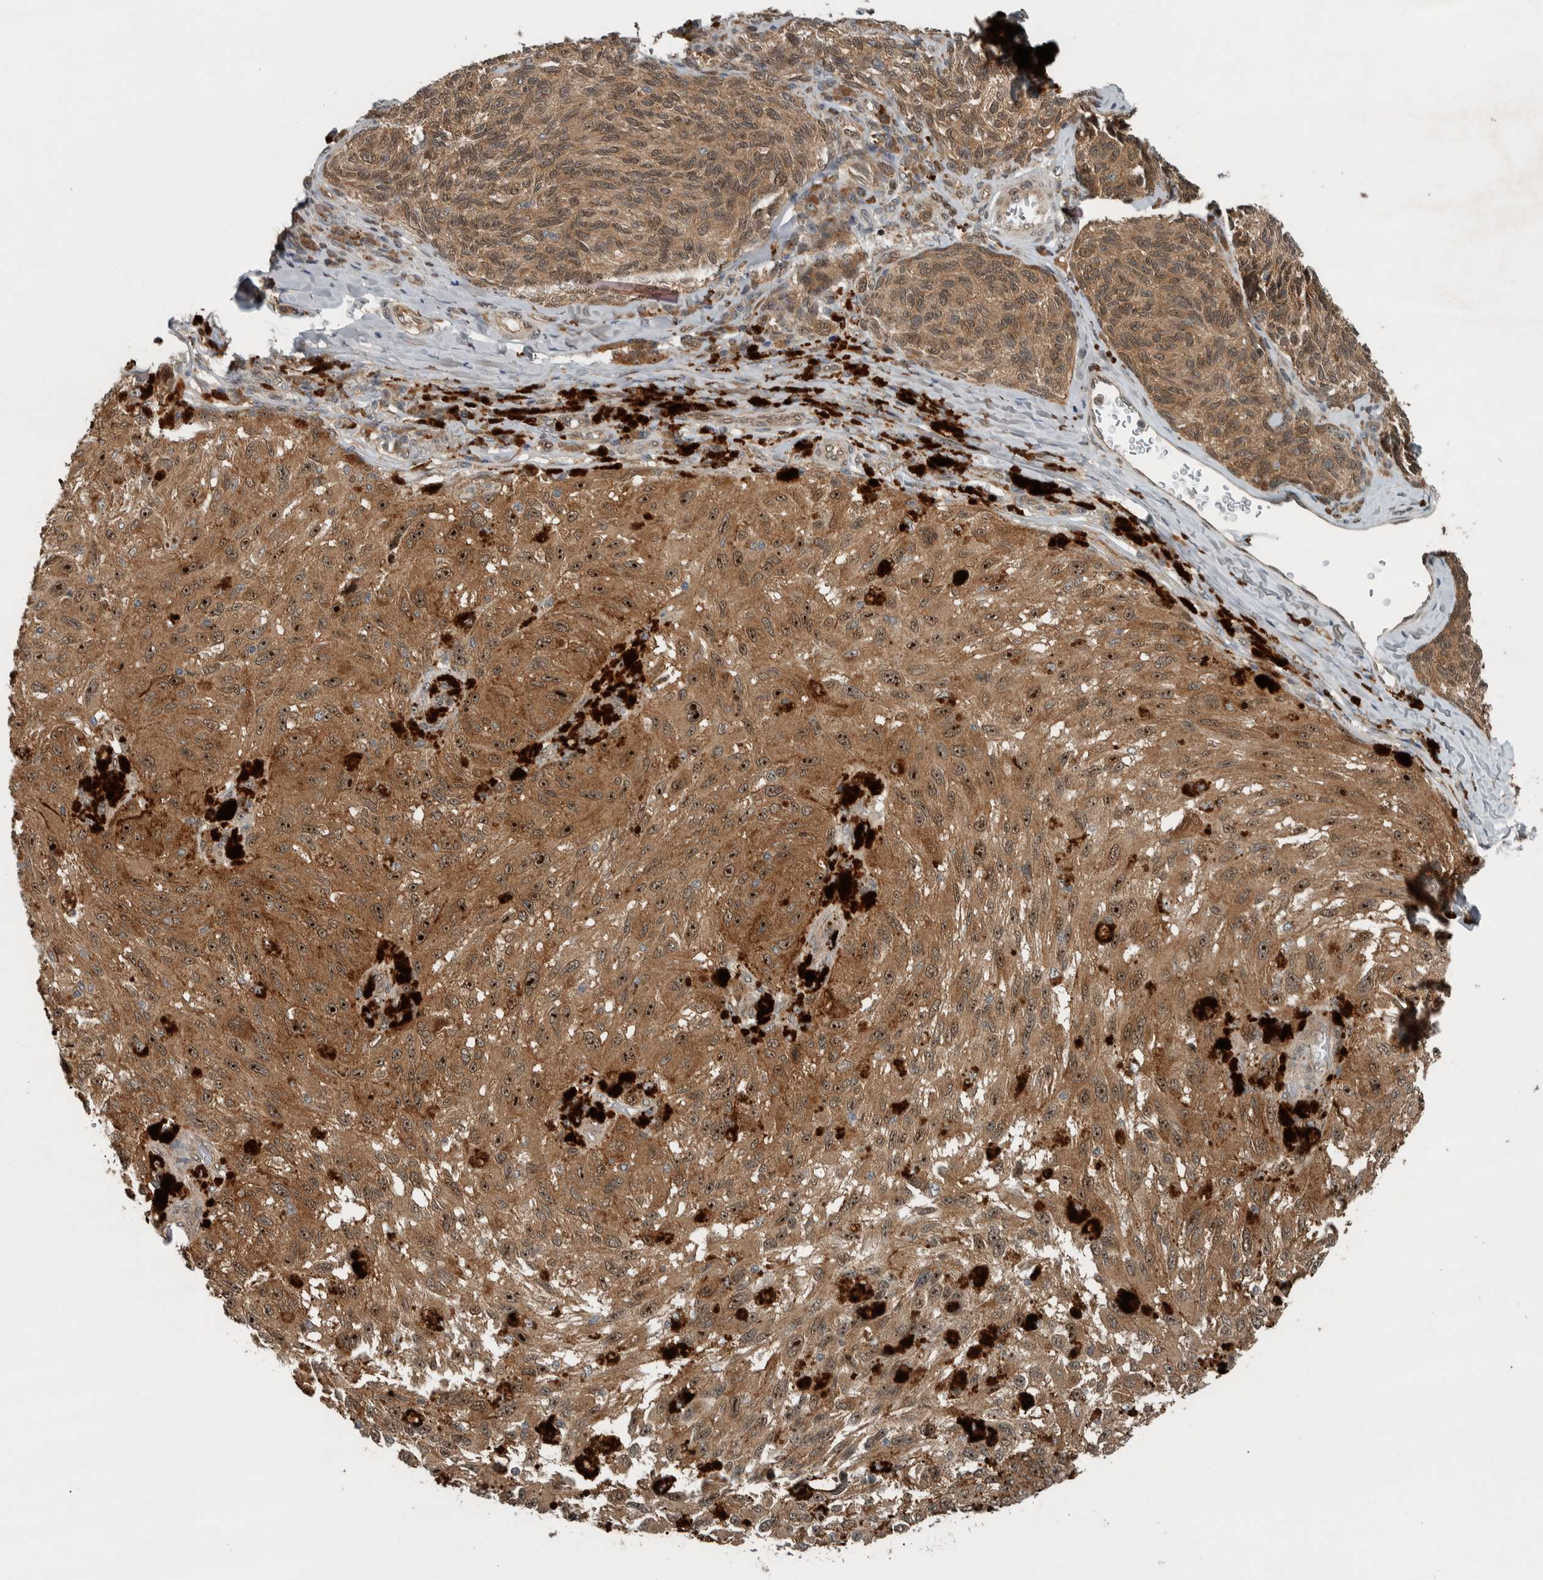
{"staining": {"intensity": "moderate", "quantity": ">75%", "location": "cytoplasmic/membranous,nuclear"}, "tissue": "melanoma", "cell_type": "Tumor cells", "image_type": "cancer", "snomed": [{"axis": "morphology", "description": "Malignant melanoma, NOS"}, {"axis": "topography", "description": "Skin"}], "caption": "High-magnification brightfield microscopy of malignant melanoma stained with DAB (3,3'-diaminobenzidine) (brown) and counterstained with hematoxylin (blue). tumor cells exhibit moderate cytoplasmic/membranous and nuclear expression is appreciated in about>75% of cells.", "gene": "XPO5", "patient": {"sex": "female", "age": 73}}